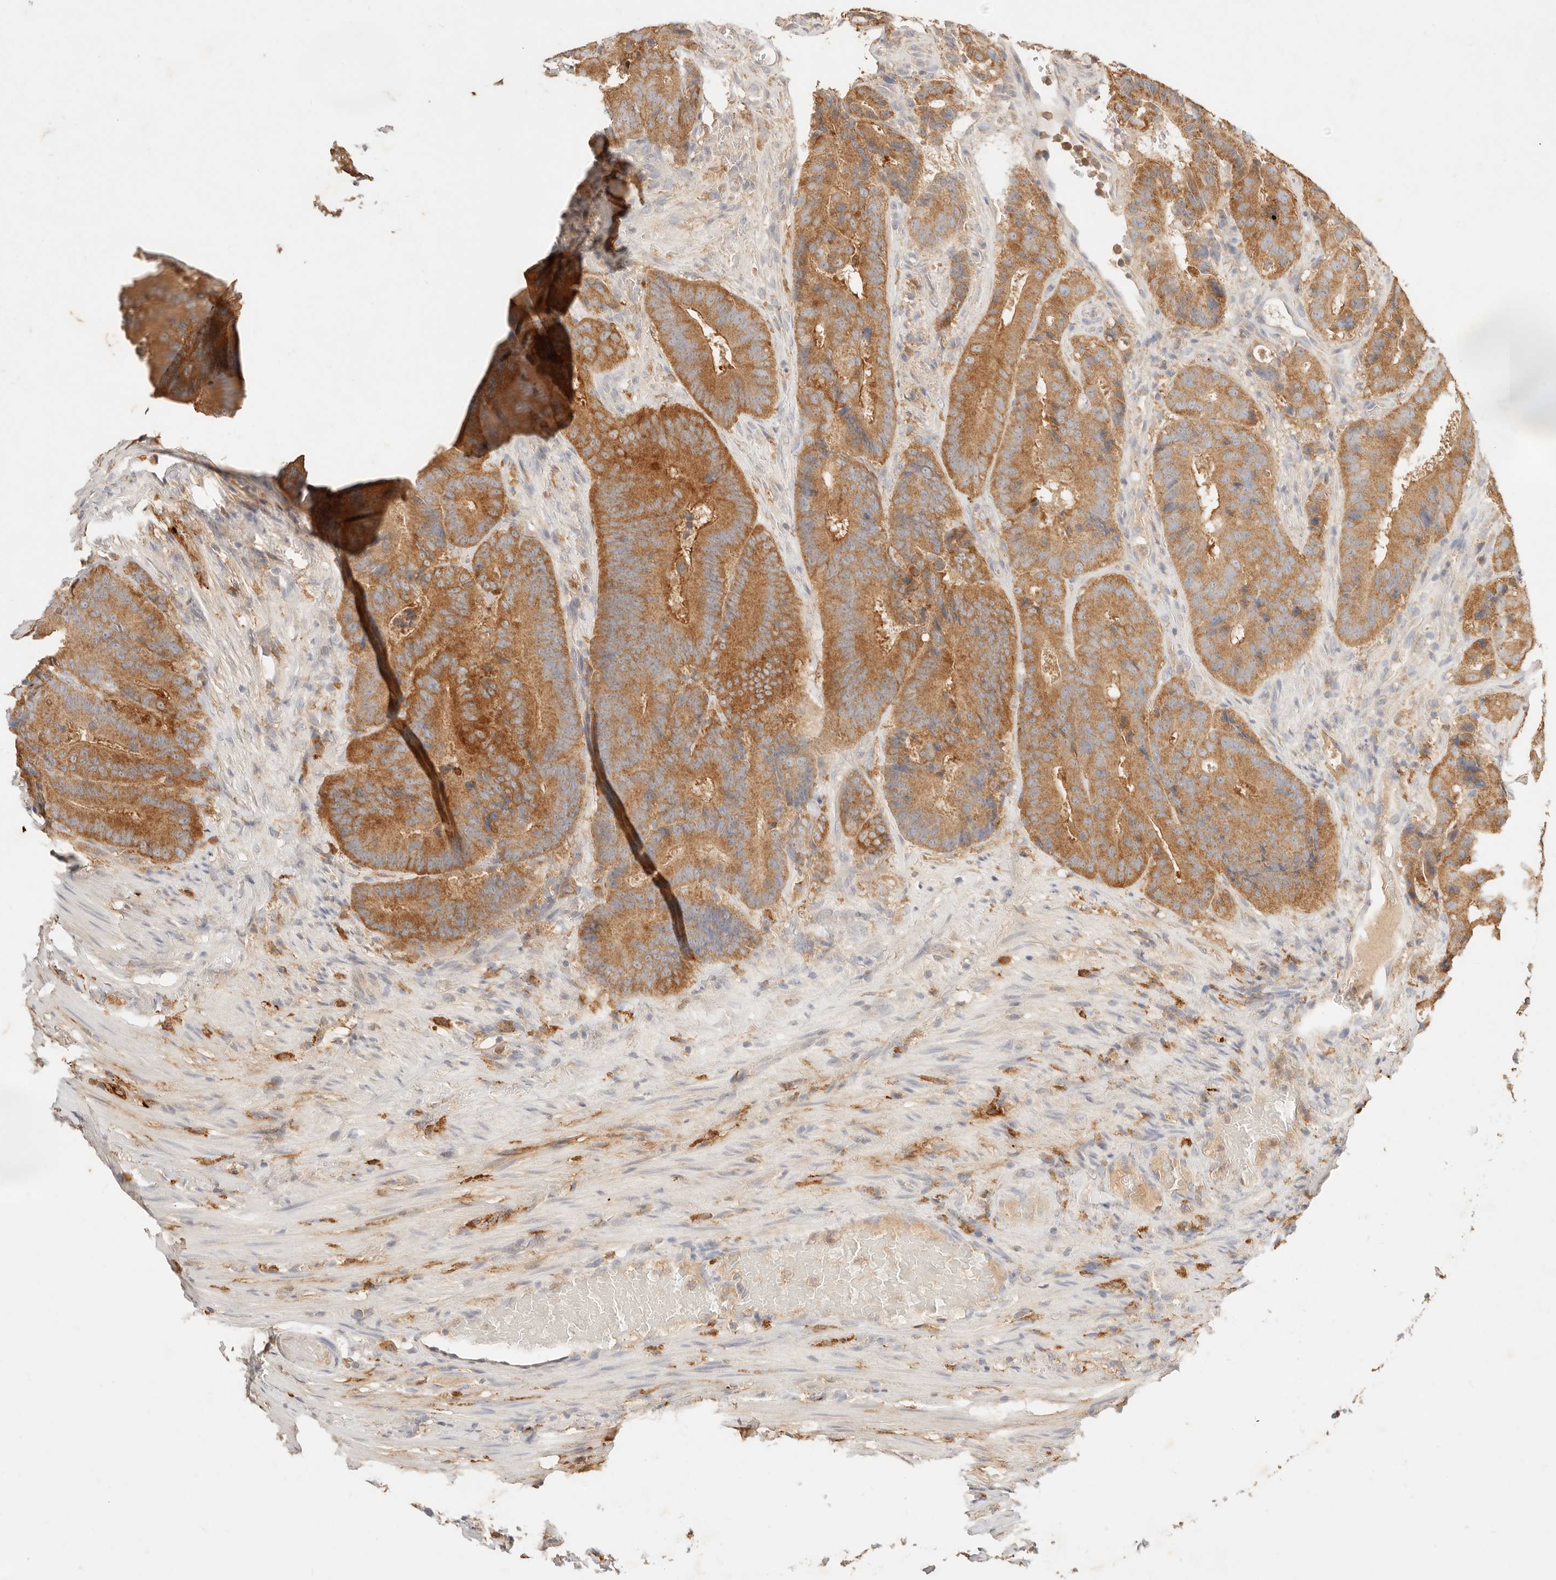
{"staining": {"intensity": "strong", "quantity": ">75%", "location": "cytoplasmic/membranous"}, "tissue": "colorectal cancer", "cell_type": "Tumor cells", "image_type": "cancer", "snomed": [{"axis": "morphology", "description": "Adenocarcinoma, NOS"}, {"axis": "topography", "description": "Colon"}], "caption": "Immunohistochemistry image of colorectal cancer stained for a protein (brown), which shows high levels of strong cytoplasmic/membranous expression in about >75% of tumor cells.", "gene": "HK2", "patient": {"sex": "male", "age": 83}}